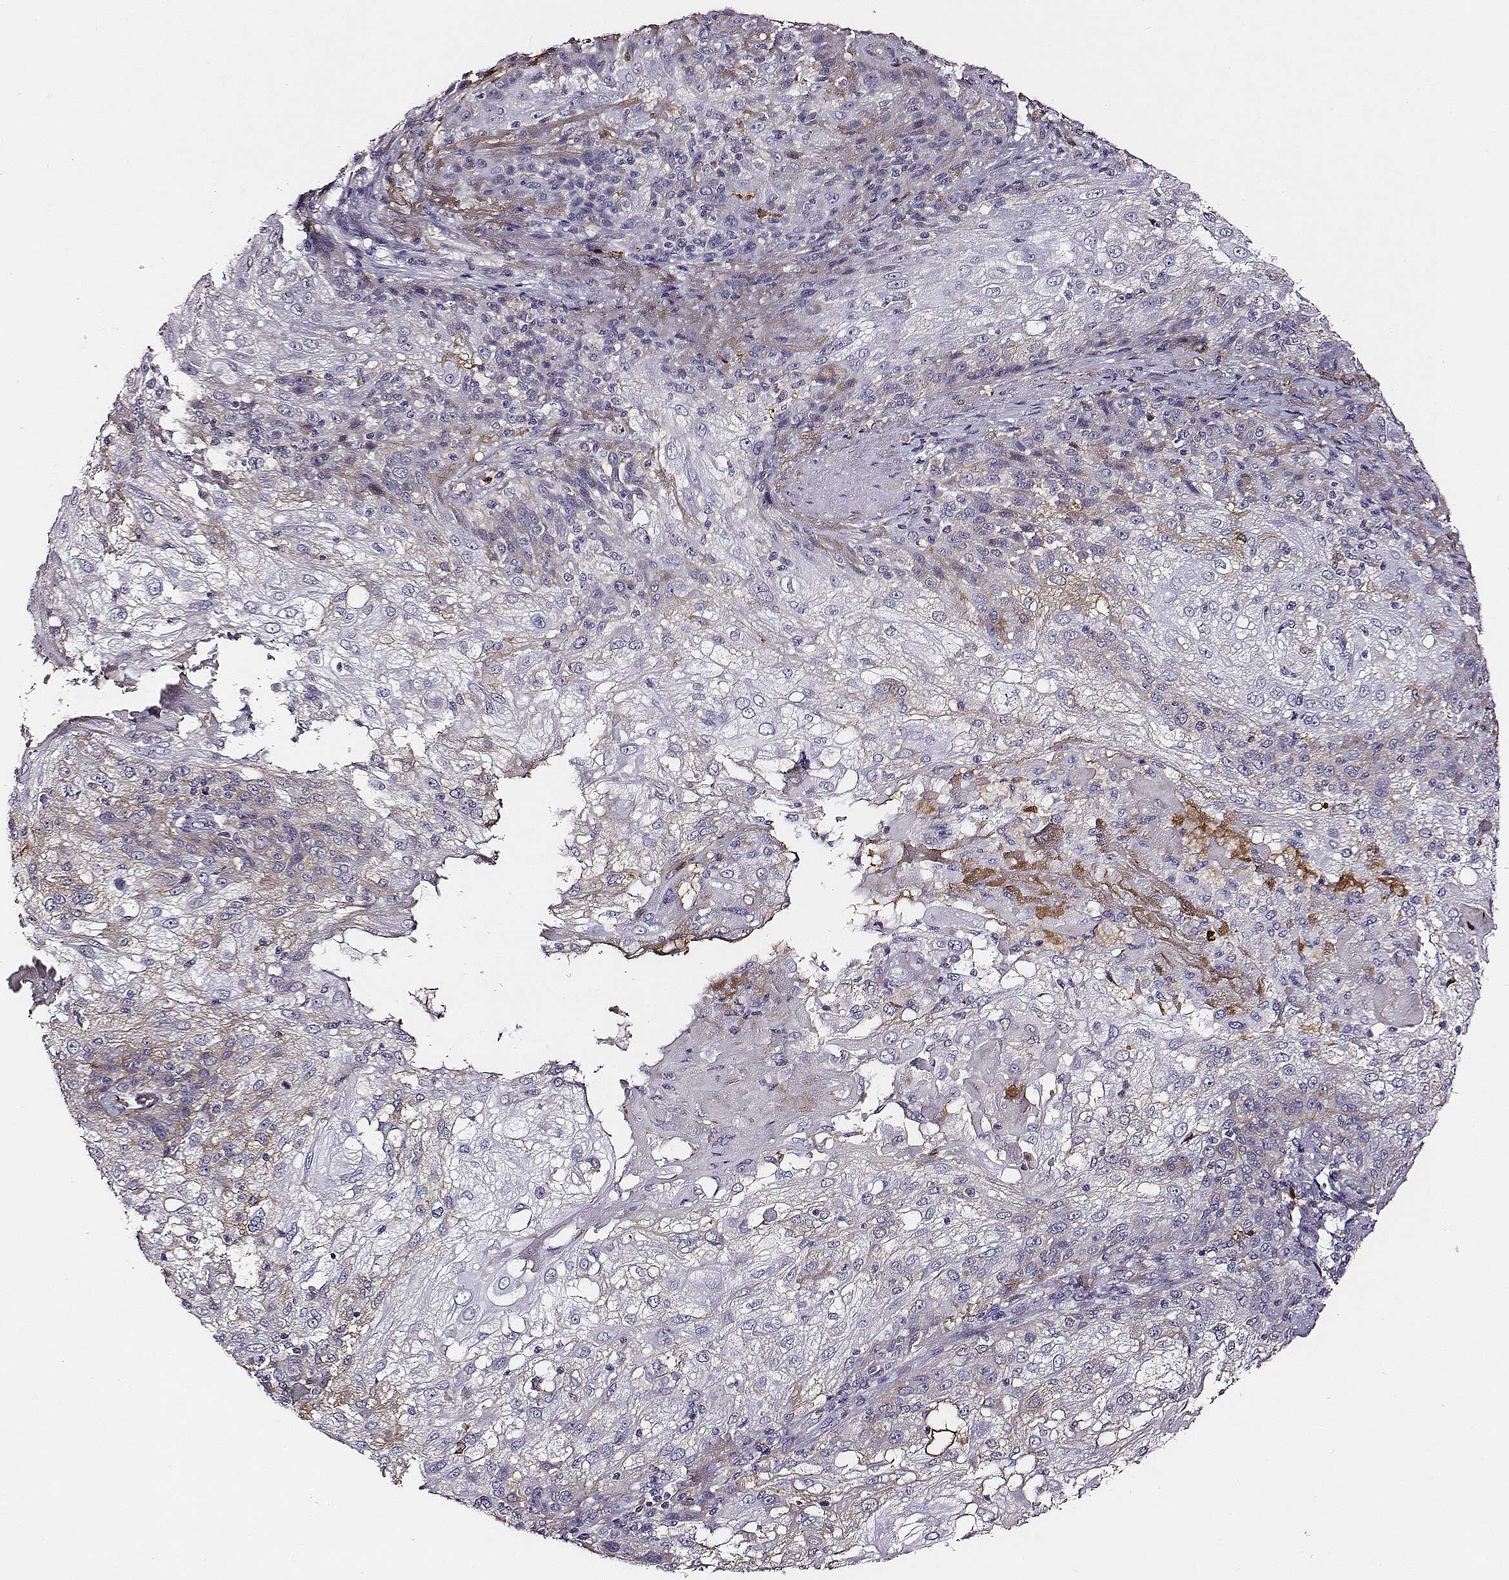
{"staining": {"intensity": "weak", "quantity": "25%-75%", "location": "cytoplasmic/membranous"}, "tissue": "skin cancer", "cell_type": "Tumor cells", "image_type": "cancer", "snomed": [{"axis": "morphology", "description": "Normal tissue, NOS"}, {"axis": "morphology", "description": "Squamous cell carcinoma, NOS"}, {"axis": "topography", "description": "Skin"}], "caption": "Human skin cancer stained with a brown dye displays weak cytoplasmic/membranous positive positivity in about 25%-75% of tumor cells.", "gene": "TF", "patient": {"sex": "female", "age": 83}}